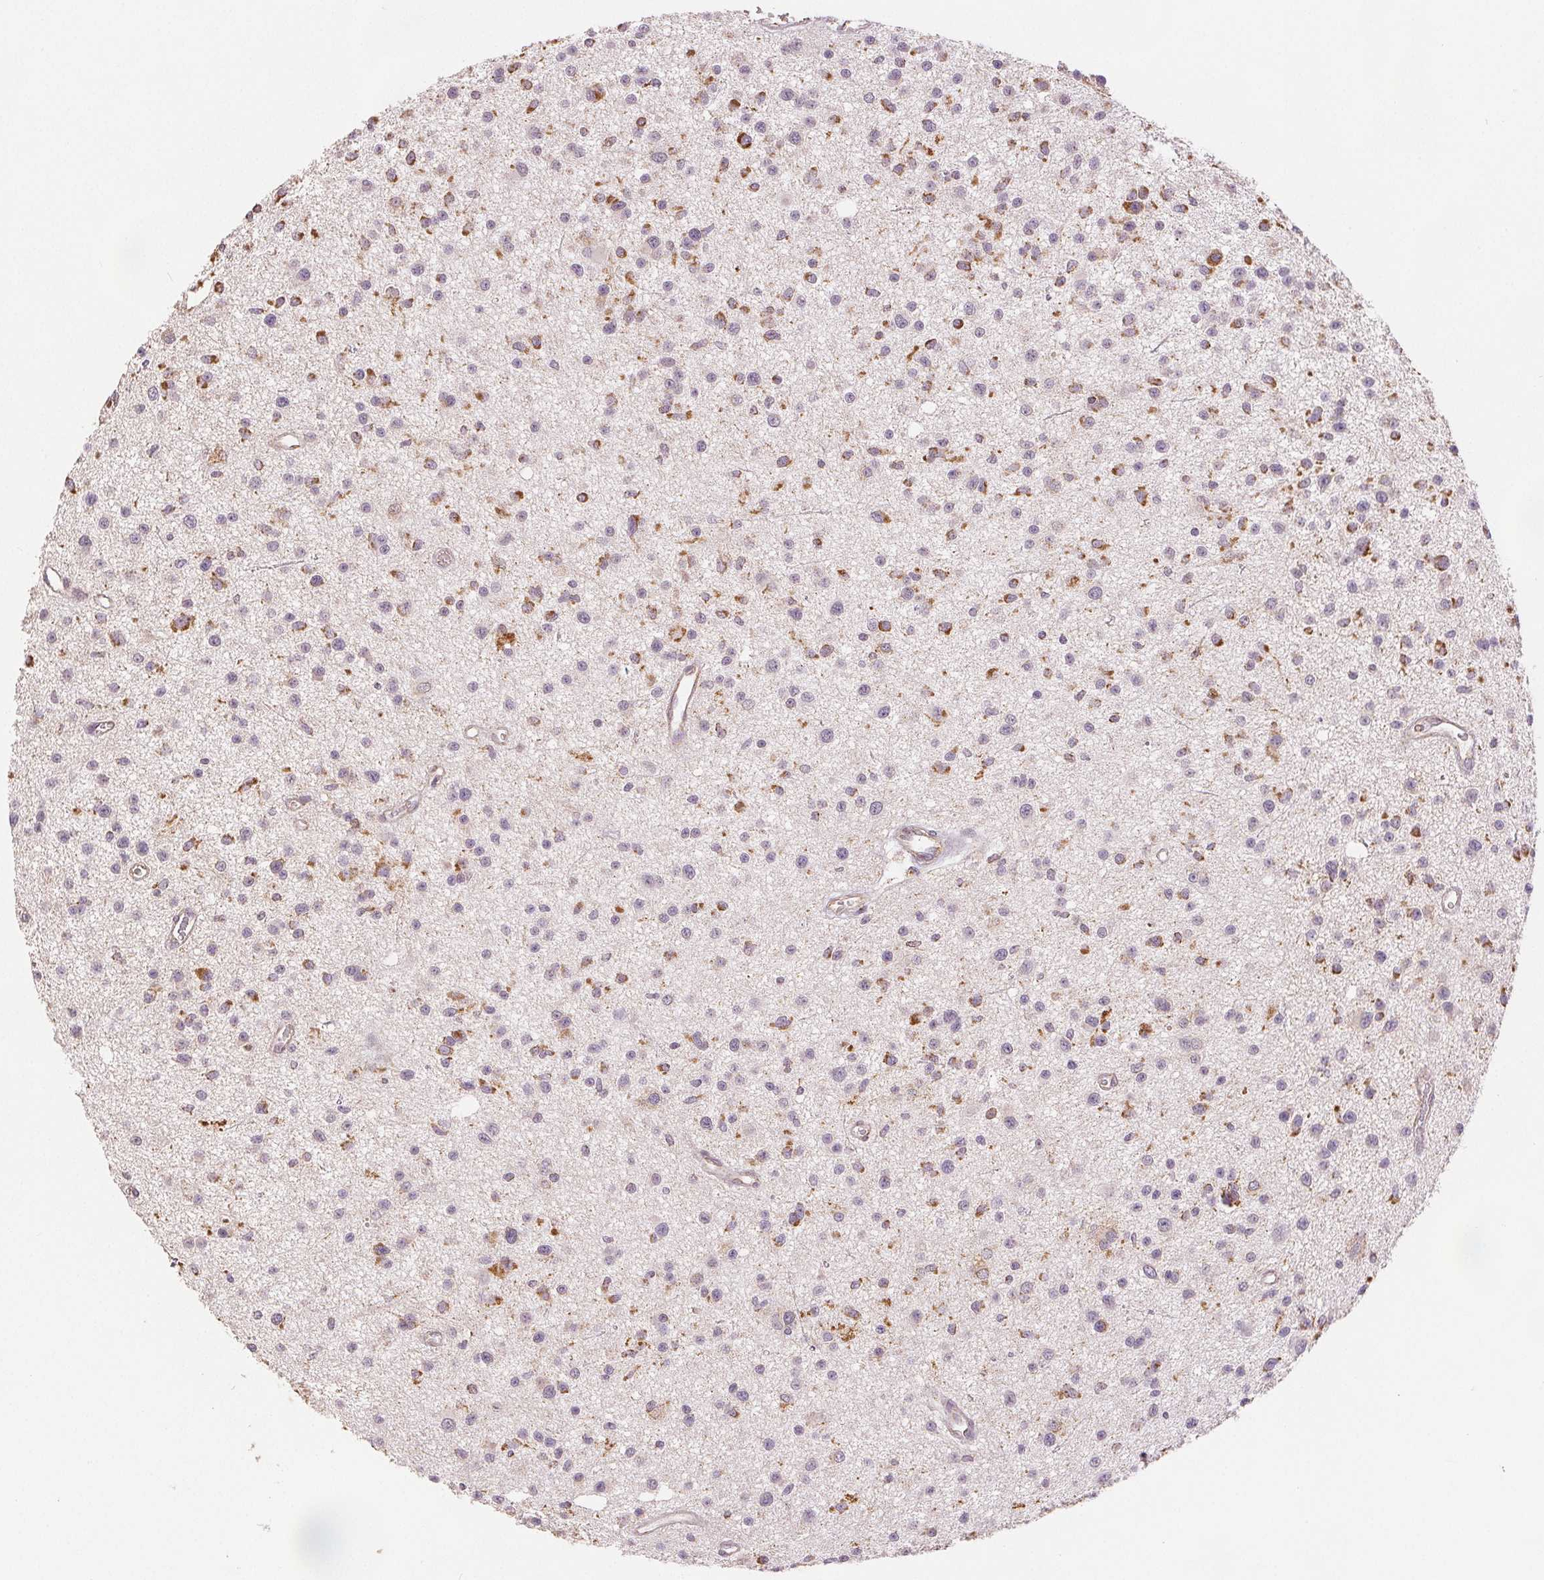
{"staining": {"intensity": "strong", "quantity": "<25%", "location": "cytoplasmic/membranous"}, "tissue": "glioma", "cell_type": "Tumor cells", "image_type": "cancer", "snomed": [{"axis": "morphology", "description": "Glioma, malignant, Low grade"}, {"axis": "topography", "description": "Brain"}], "caption": "Protein staining reveals strong cytoplasmic/membranous expression in about <25% of tumor cells in low-grade glioma (malignant).", "gene": "SDHB", "patient": {"sex": "male", "age": 43}}